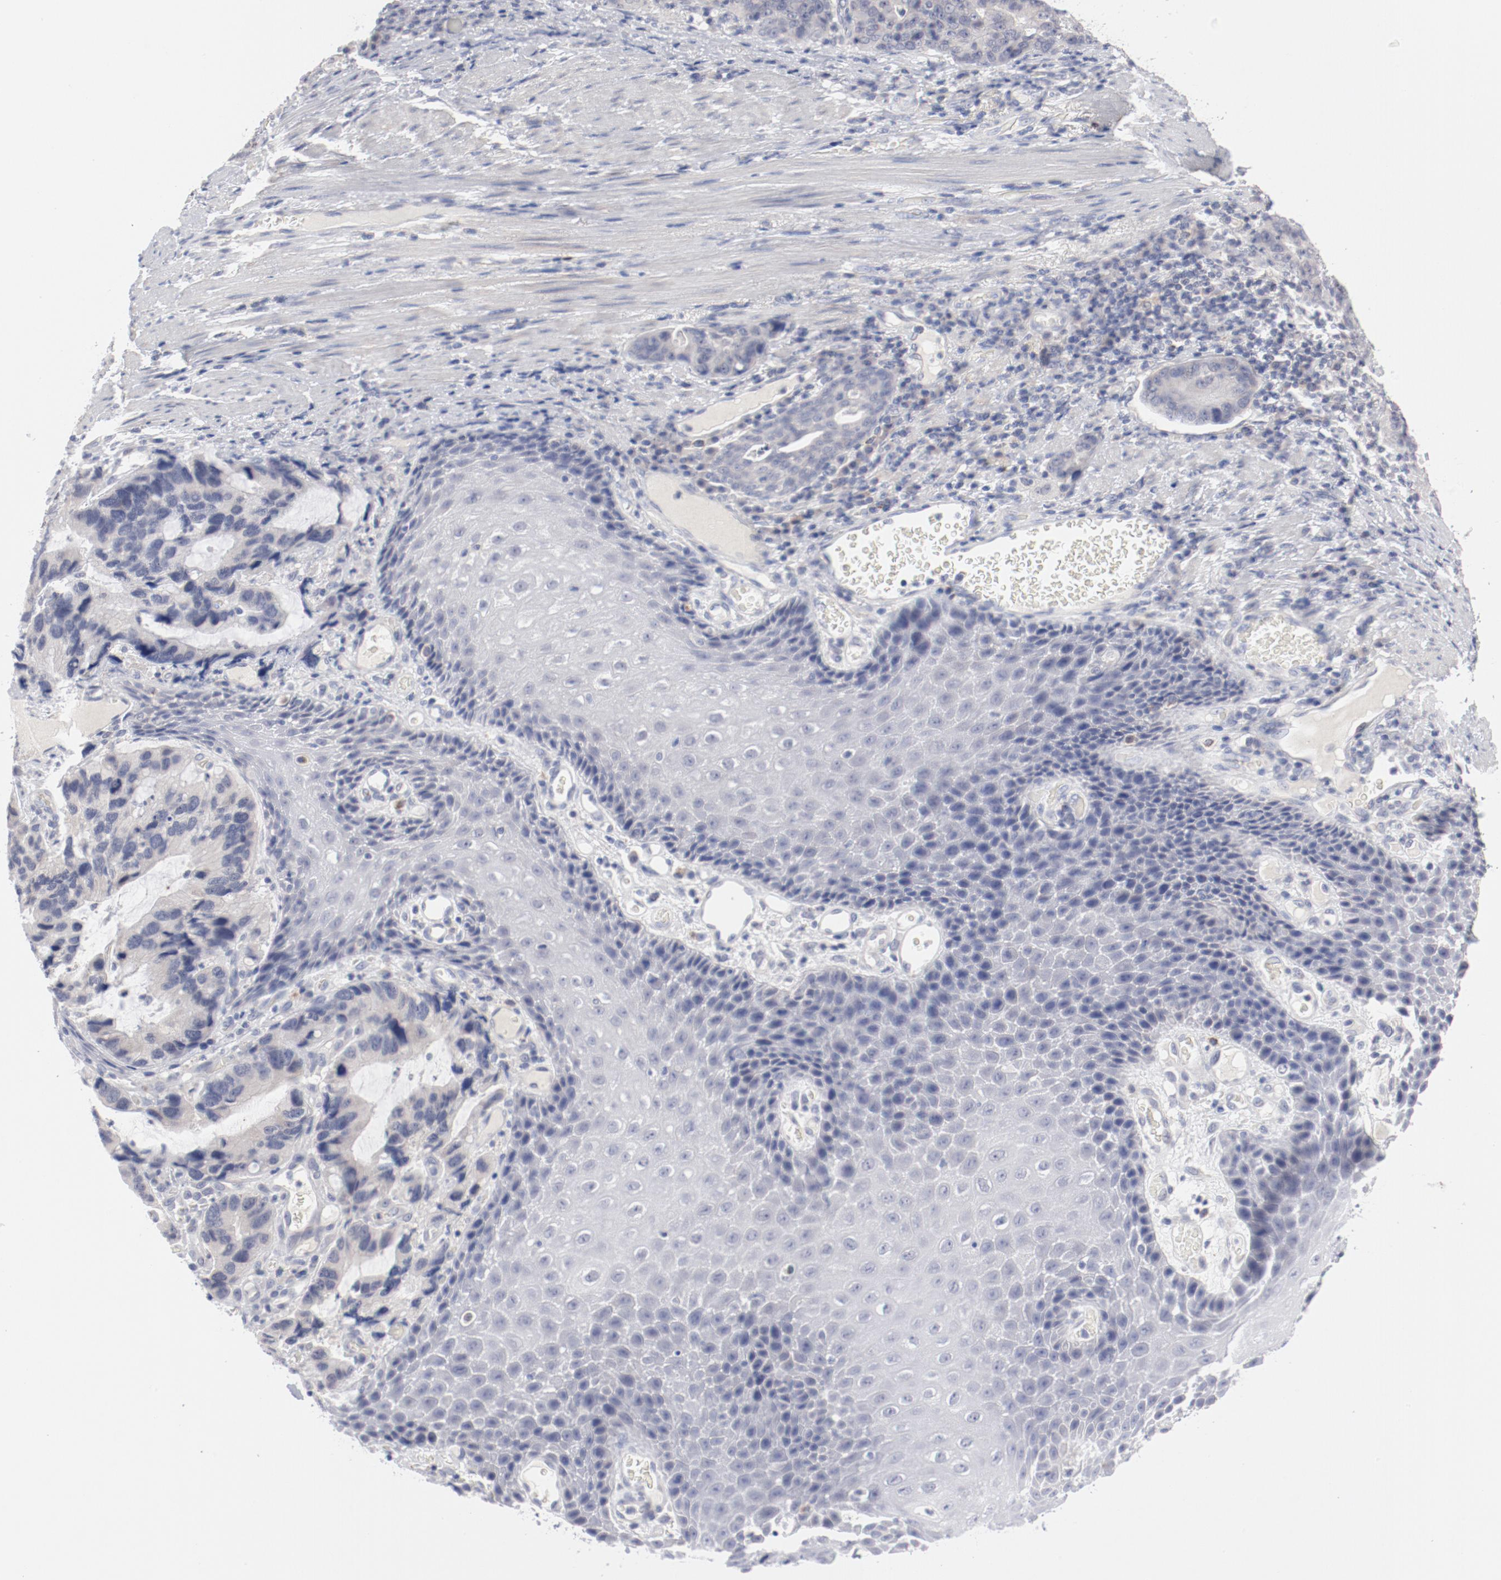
{"staining": {"intensity": "negative", "quantity": "none", "location": "none"}, "tissue": "stomach cancer", "cell_type": "Tumor cells", "image_type": "cancer", "snomed": [{"axis": "morphology", "description": "Adenocarcinoma, NOS"}, {"axis": "topography", "description": "Esophagus"}, {"axis": "topography", "description": "Stomach"}], "caption": "Tumor cells are negative for protein expression in human stomach adenocarcinoma.", "gene": "SH3BGR", "patient": {"sex": "male", "age": 74}}